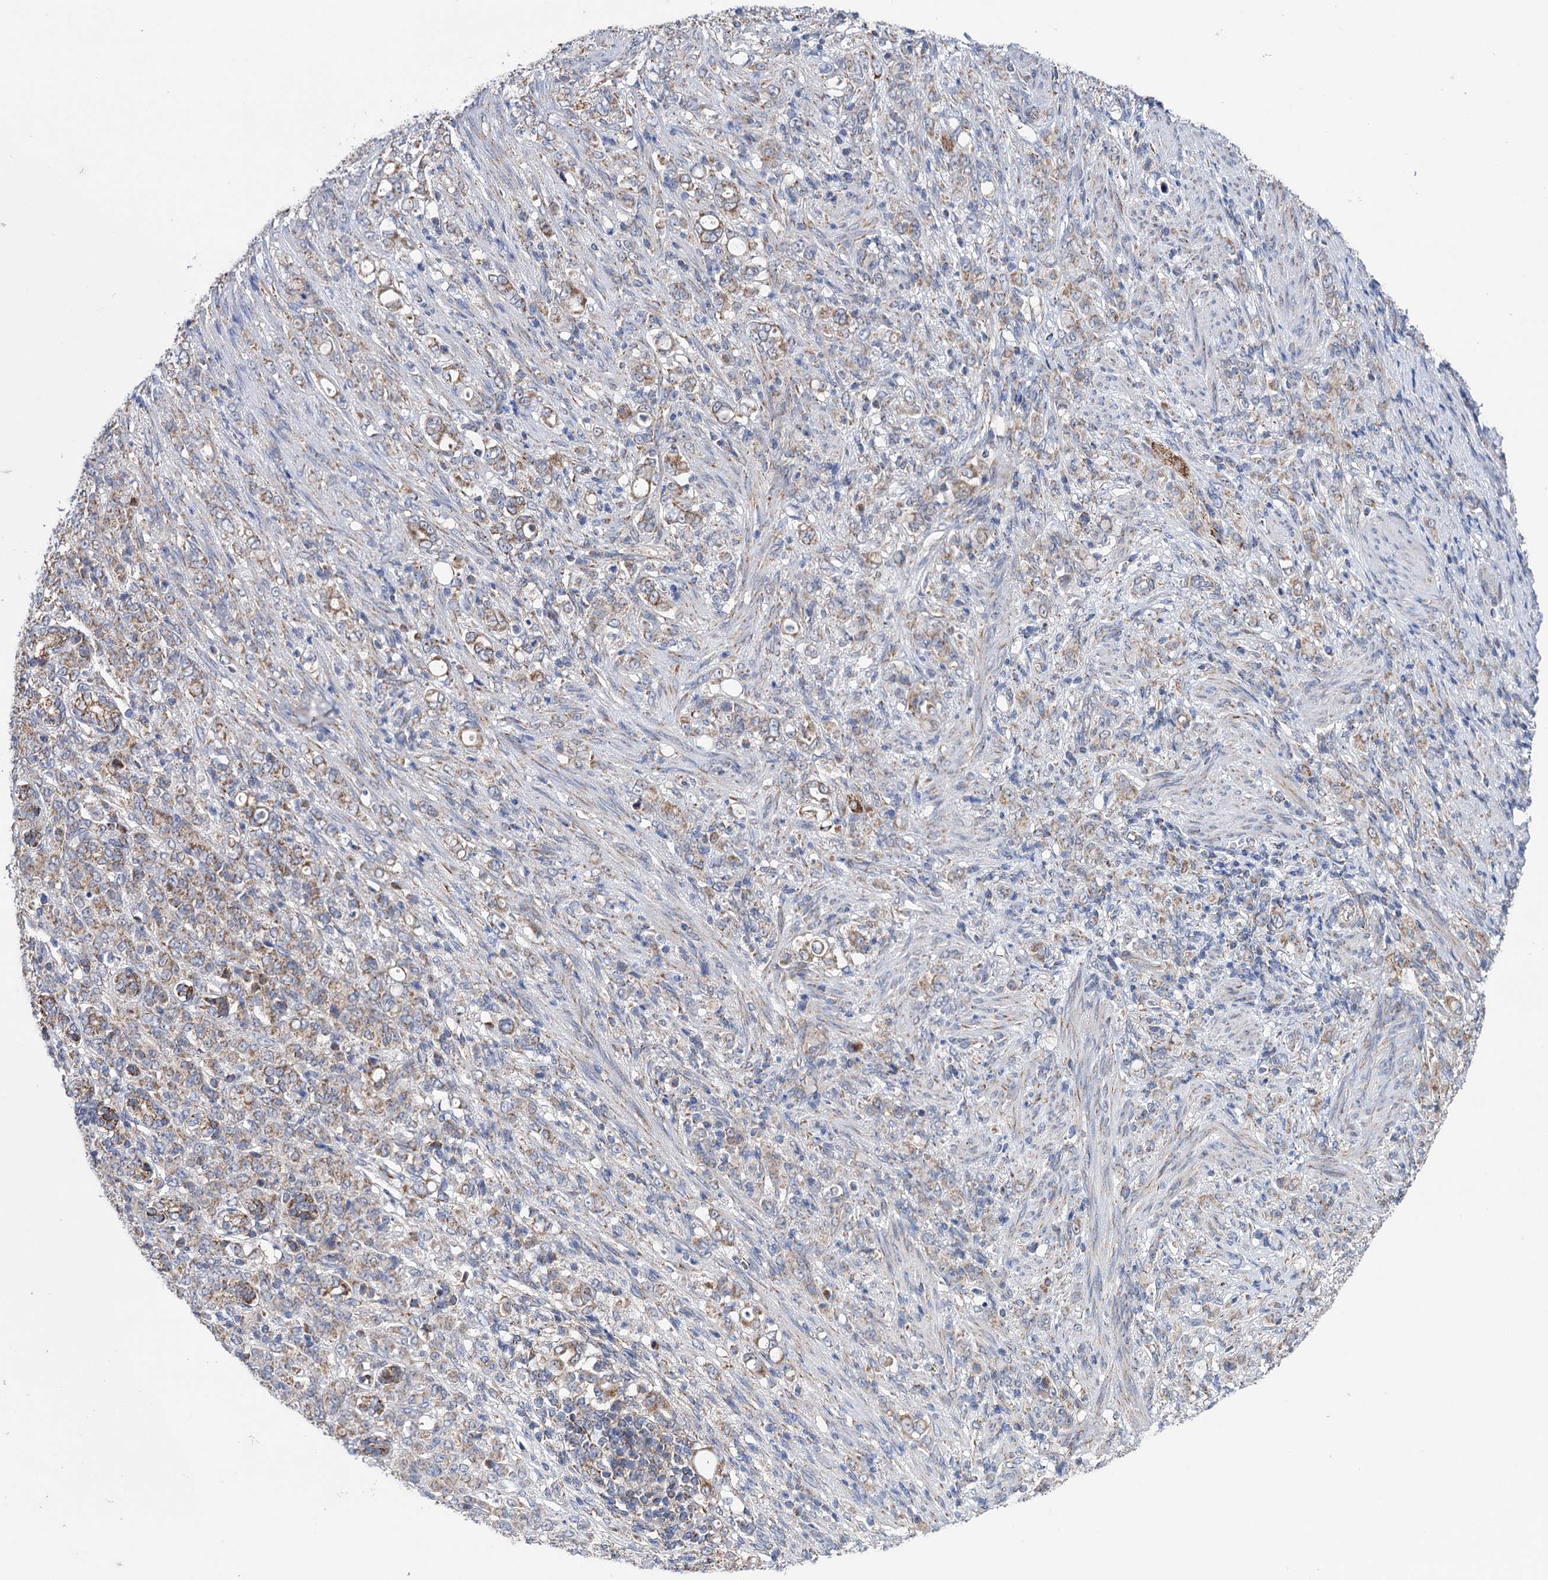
{"staining": {"intensity": "moderate", "quantity": ">75%", "location": "cytoplasmic/membranous"}, "tissue": "stomach cancer", "cell_type": "Tumor cells", "image_type": "cancer", "snomed": [{"axis": "morphology", "description": "Adenocarcinoma, NOS"}, {"axis": "topography", "description": "Stomach"}], "caption": "Protein expression analysis of human stomach cancer (adenocarcinoma) reveals moderate cytoplasmic/membranous staining in approximately >75% of tumor cells.", "gene": "SUCLA2", "patient": {"sex": "female", "age": 79}}